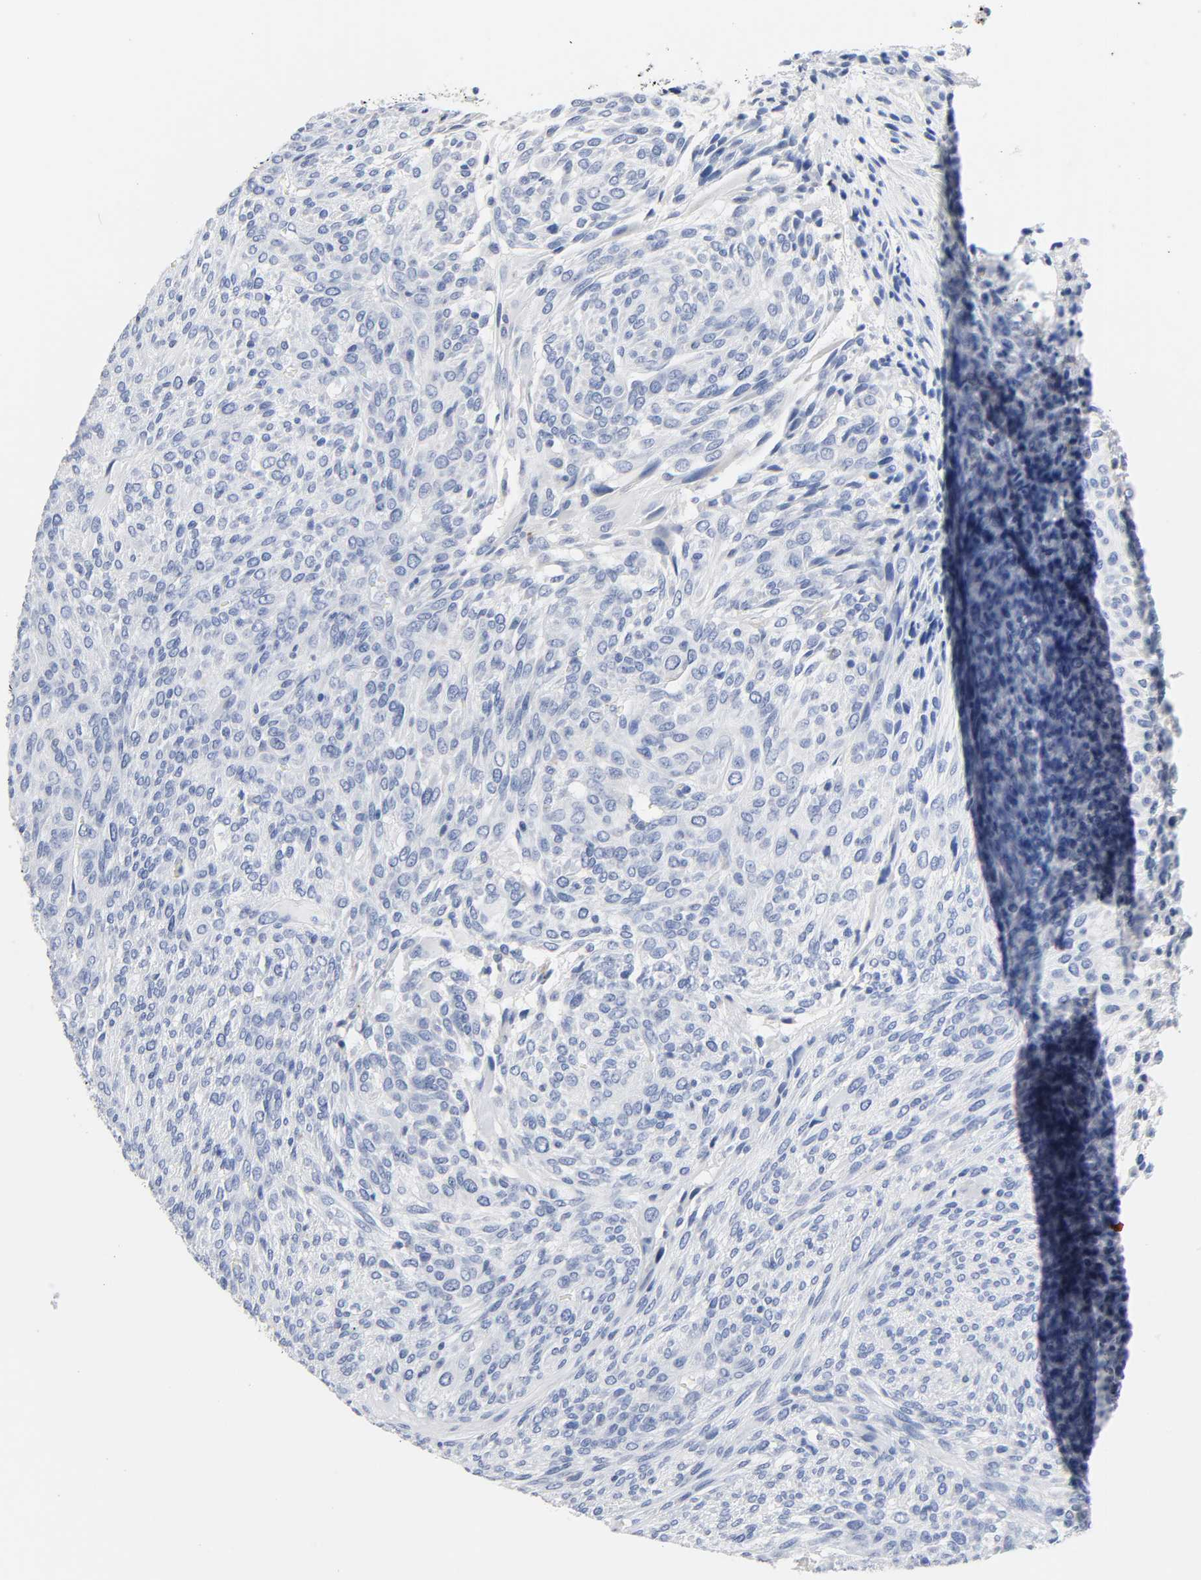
{"staining": {"intensity": "negative", "quantity": "none", "location": "none"}, "tissue": "glioma", "cell_type": "Tumor cells", "image_type": "cancer", "snomed": [{"axis": "morphology", "description": "Glioma, malignant, High grade"}, {"axis": "topography", "description": "Cerebral cortex"}], "caption": "Tumor cells show no significant protein expression in glioma. The staining is performed using DAB (3,3'-diaminobenzidine) brown chromogen with nuclei counter-stained in using hematoxylin.", "gene": "ACP3", "patient": {"sex": "female", "age": 55}}